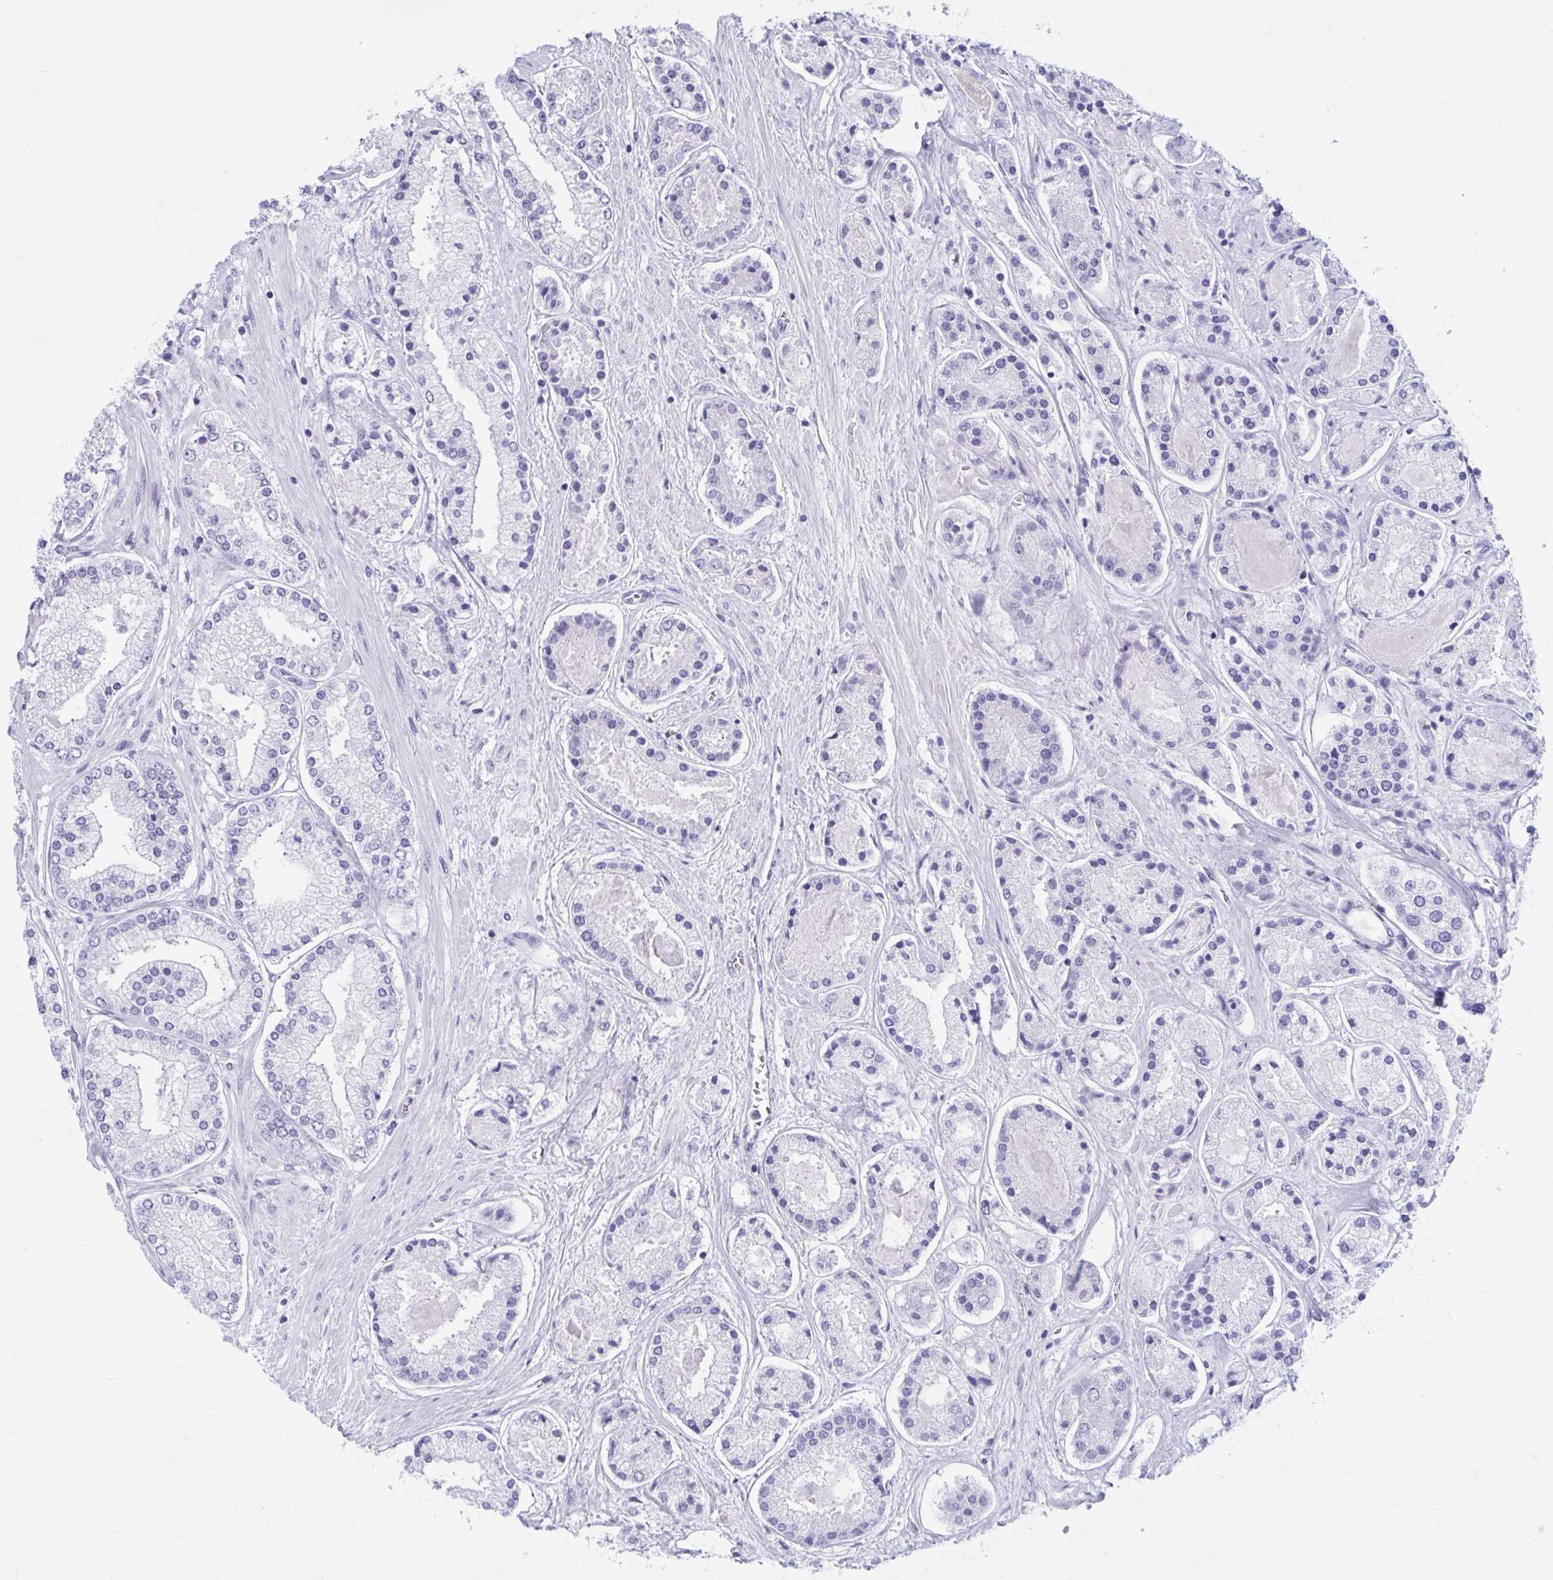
{"staining": {"intensity": "negative", "quantity": "none", "location": "none"}, "tissue": "prostate cancer", "cell_type": "Tumor cells", "image_type": "cancer", "snomed": [{"axis": "morphology", "description": "Adenocarcinoma, High grade"}, {"axis": "topography", "description": "Prostate"}], "caption": "Immunohistochemistry (IHC) histopathology image of human prostate cancer stained for a protein (brown), which displays no expression in tumor cells.", "gene": "KCNE2", "patient": {"sex": "male", "age": 67}}